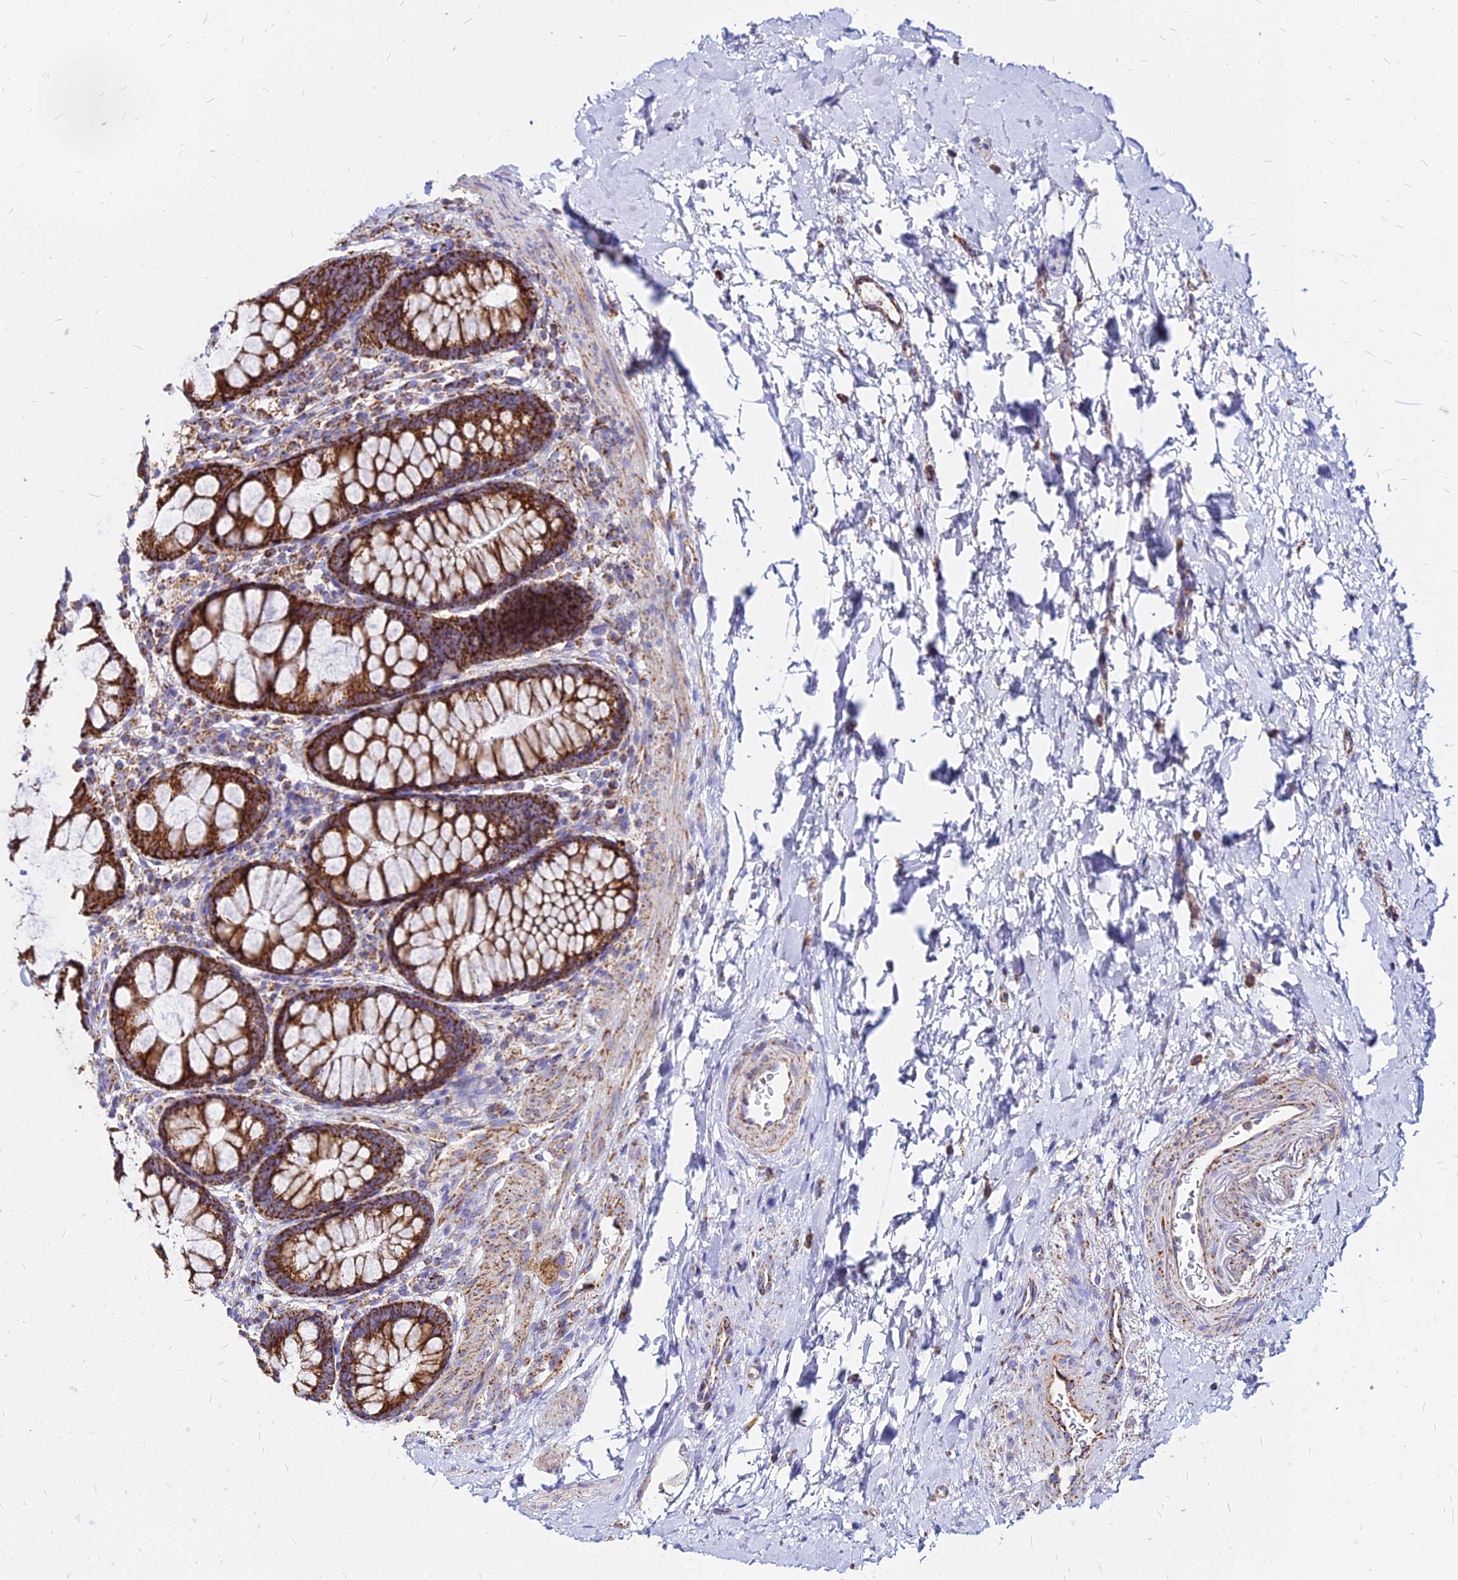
{"staining": {"intensity": "moderate", "quantity": ">75%", "location": "cytoplasmic/membranous"}, "tissue": "colon", "cell_type": "Endothelial cells", "image_type": "normal", "snomed": [{"axis": "morphology", "description": "Normal tissue, NOS"}, {"axis": "topography", "description": "Colon"}], "caption": "DAB (3,3'-diaminobenzidine) immunohistochemical staining of unremarkable human colon reveals moderate cytoplasmic/membranous protein staining in approximately >75% of endothelial cells. Immunohistochemistry stains the protein in brown and the nuclei are stained blue.", "gene": "DLD", "patient": {"sex": "female", "age": 62}}